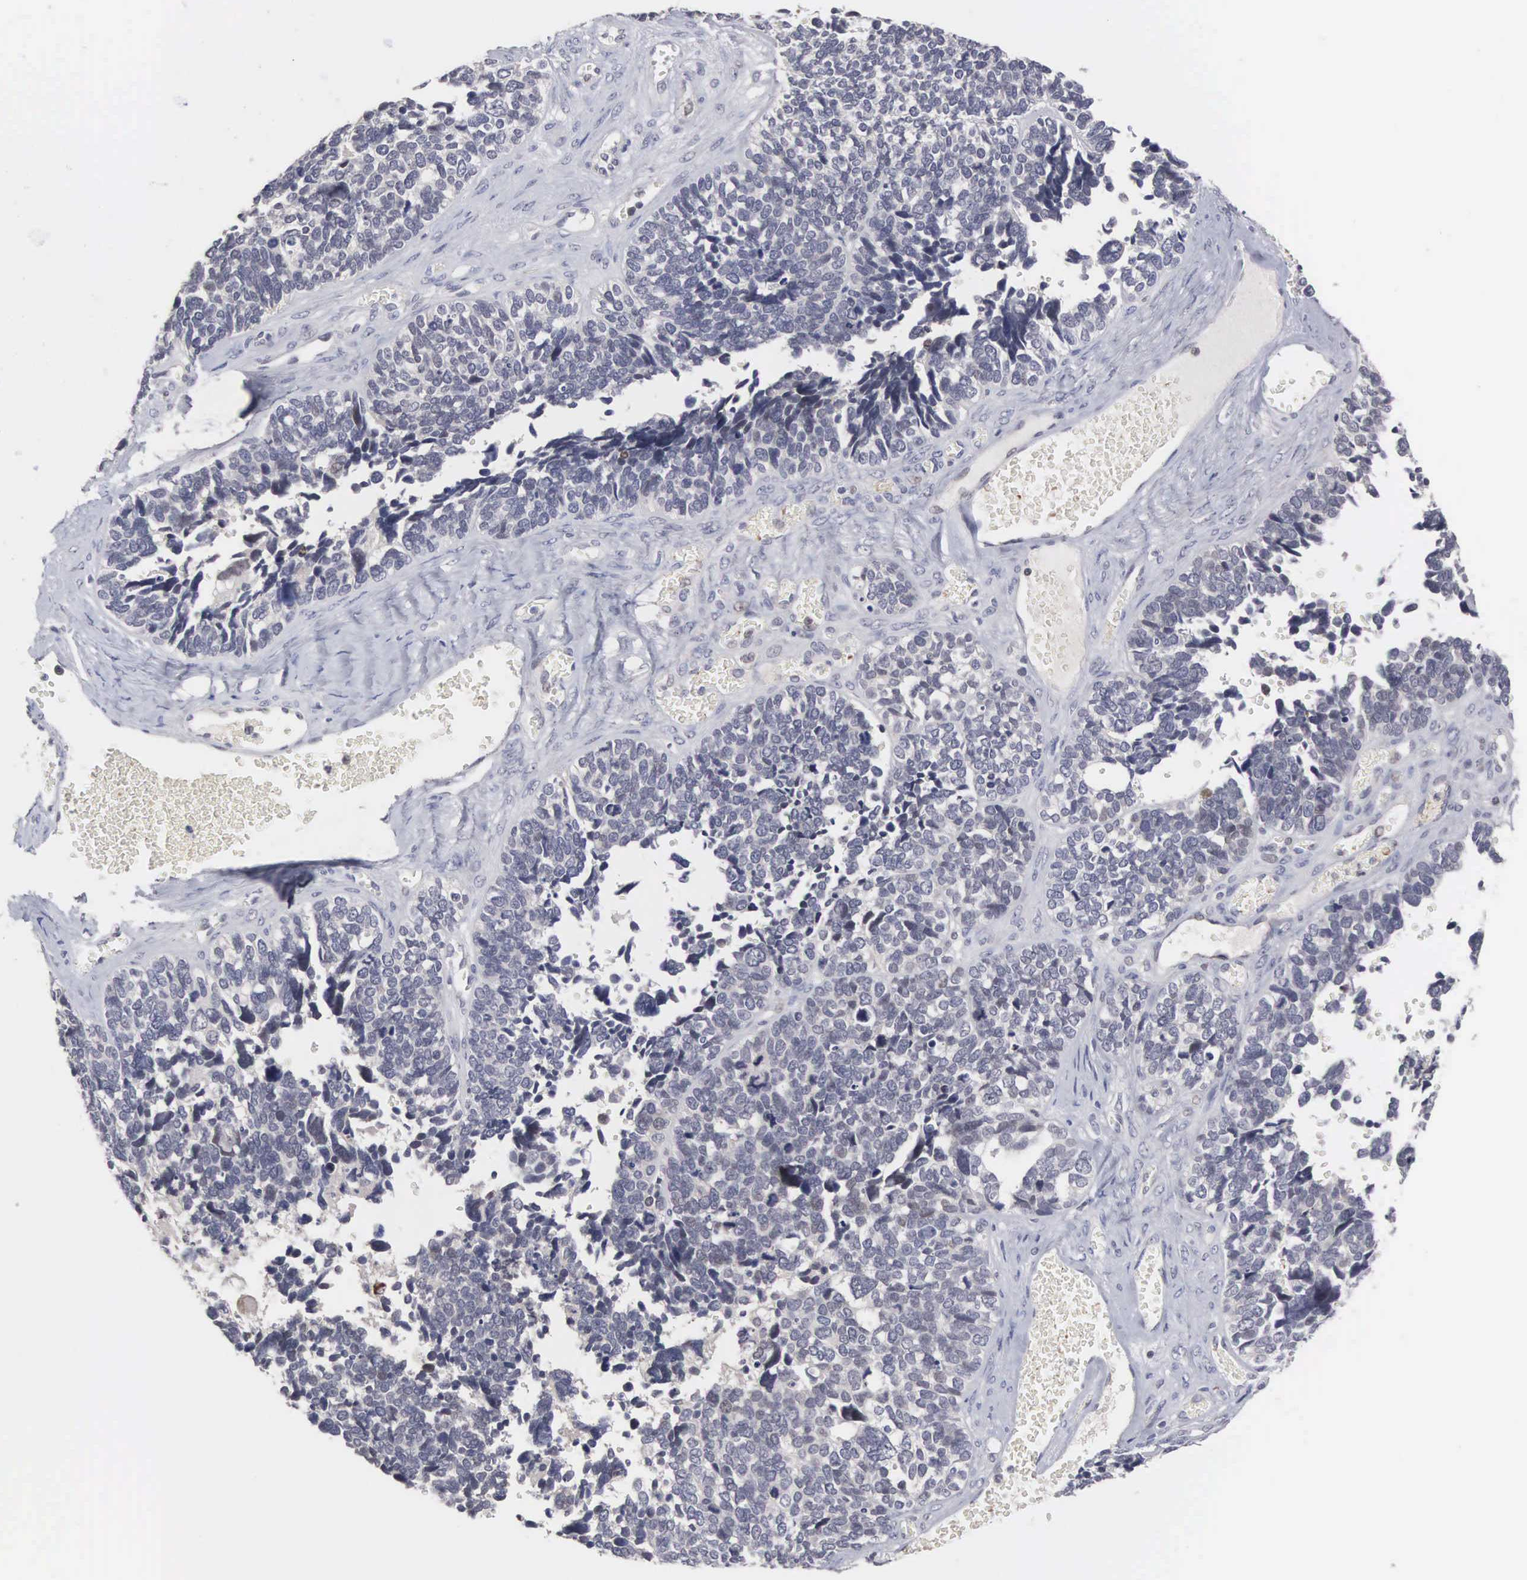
{"staining": {"intensity": "negative", "quantity": "none", "location": "none"}, "tissue": "ovarian cancer", "cell_type": "Tumor cells", "image_type": "cancer", "snomed": [{"axis": "morphology", "description": "Cystadenocarcinoma, serous, NOS"}, {"axis": "topography", "description": "Ovary"}], "caption": "This is an immunohistochemistry (IHC) photomicrograph of ovarian cancer. There is no staining in tumor cells.", "gene": "ACOT4", "patient": {"sex": "female", "age": 77}}